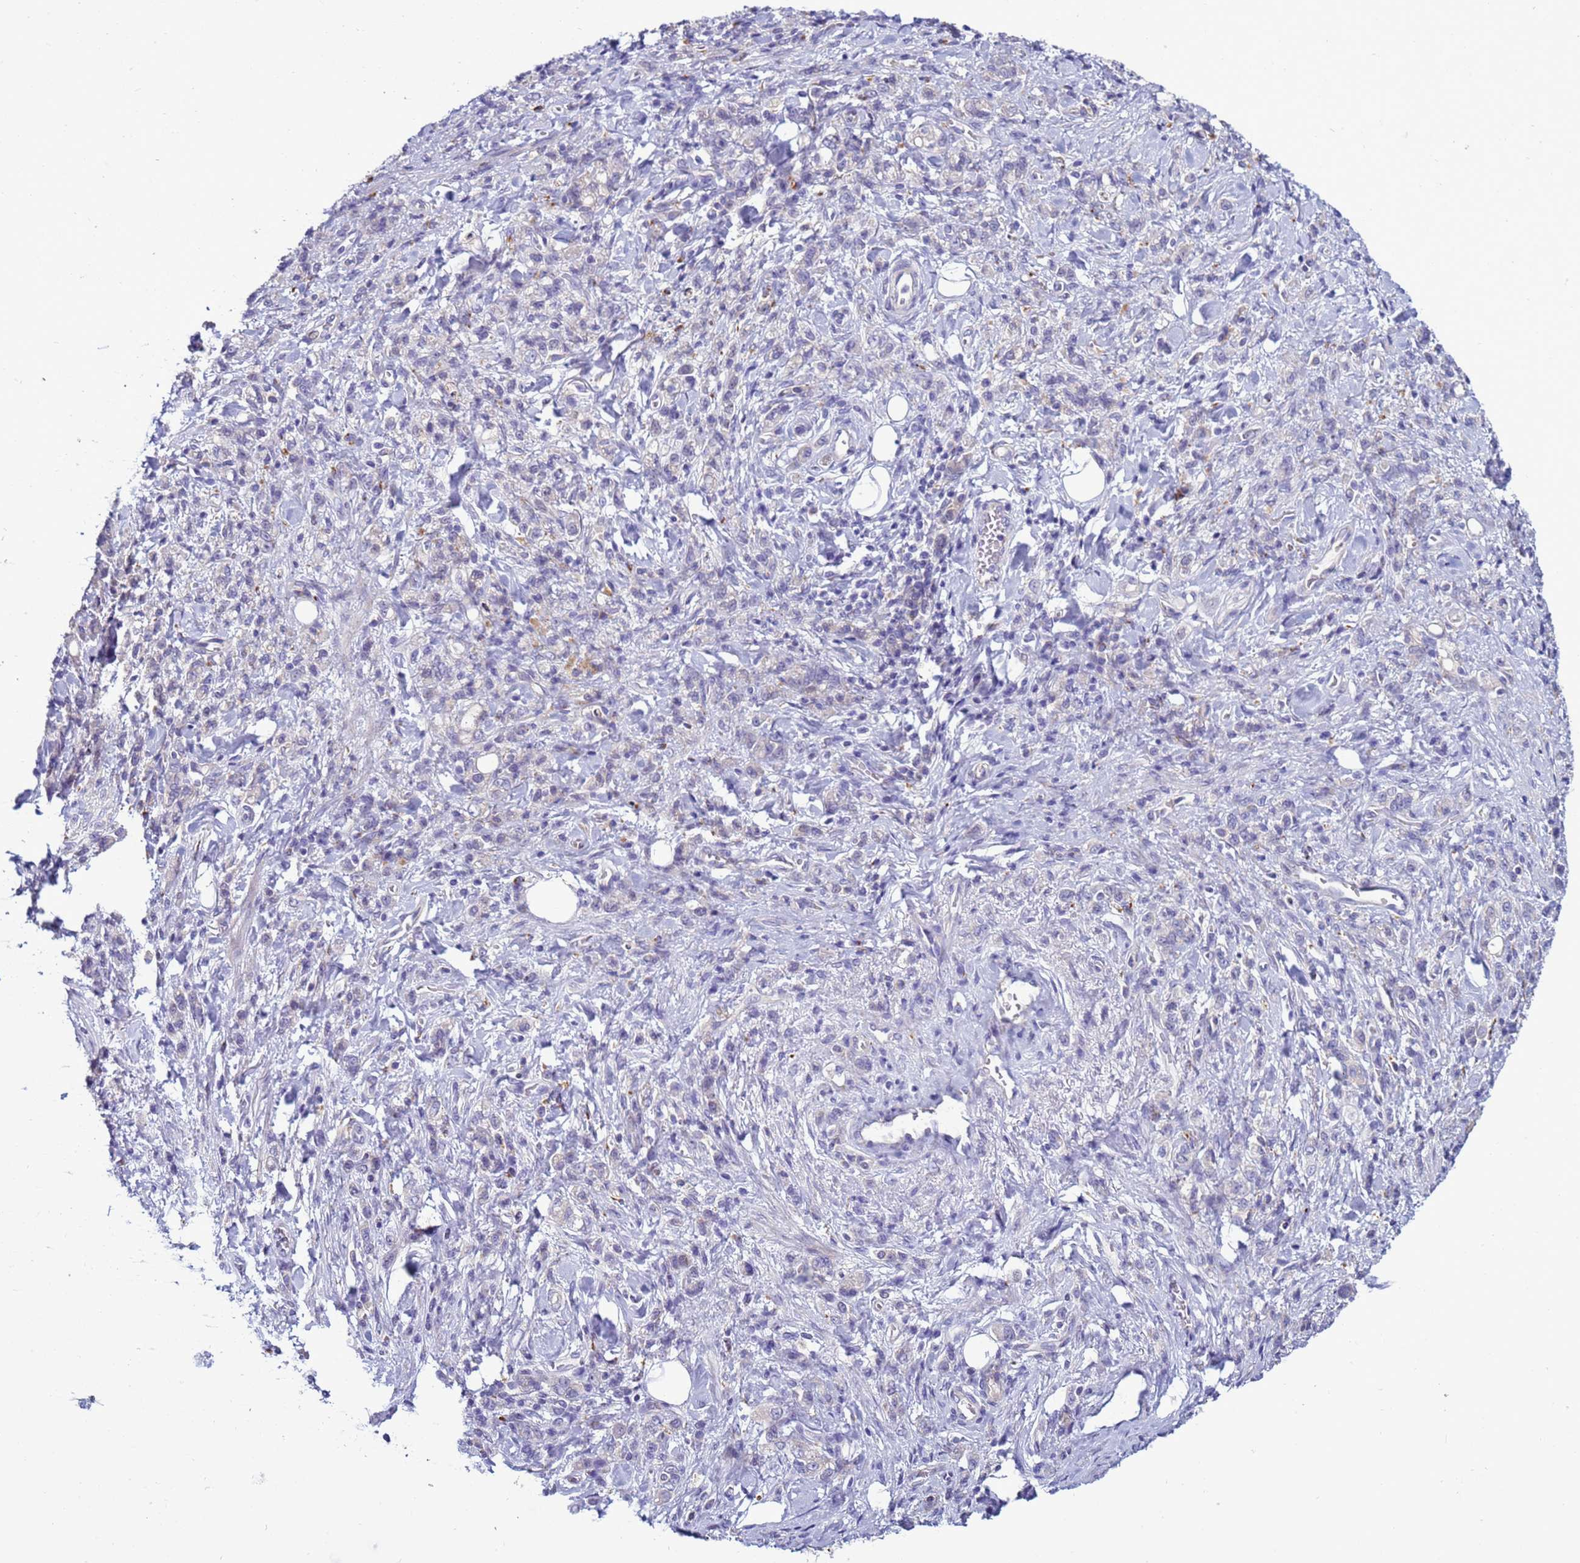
{"staining": {"intensity": "negative", "quantity": "none", "location": "none"}, "tissue": "stomach cancer", "cell_type": "Tumor cells", "image_type": "cancer", "snomed": [{"axis": "morphology", "description": "Adenocarcinoma, NOS"}, {"axis": "topography", "description": "Stomach"}], "caption": "Human stomach cancer stained for a protein using IHC displays no expression in tumor cells.", "gene": "NAT2", "patient": {"sex": "male", "age": 77}}